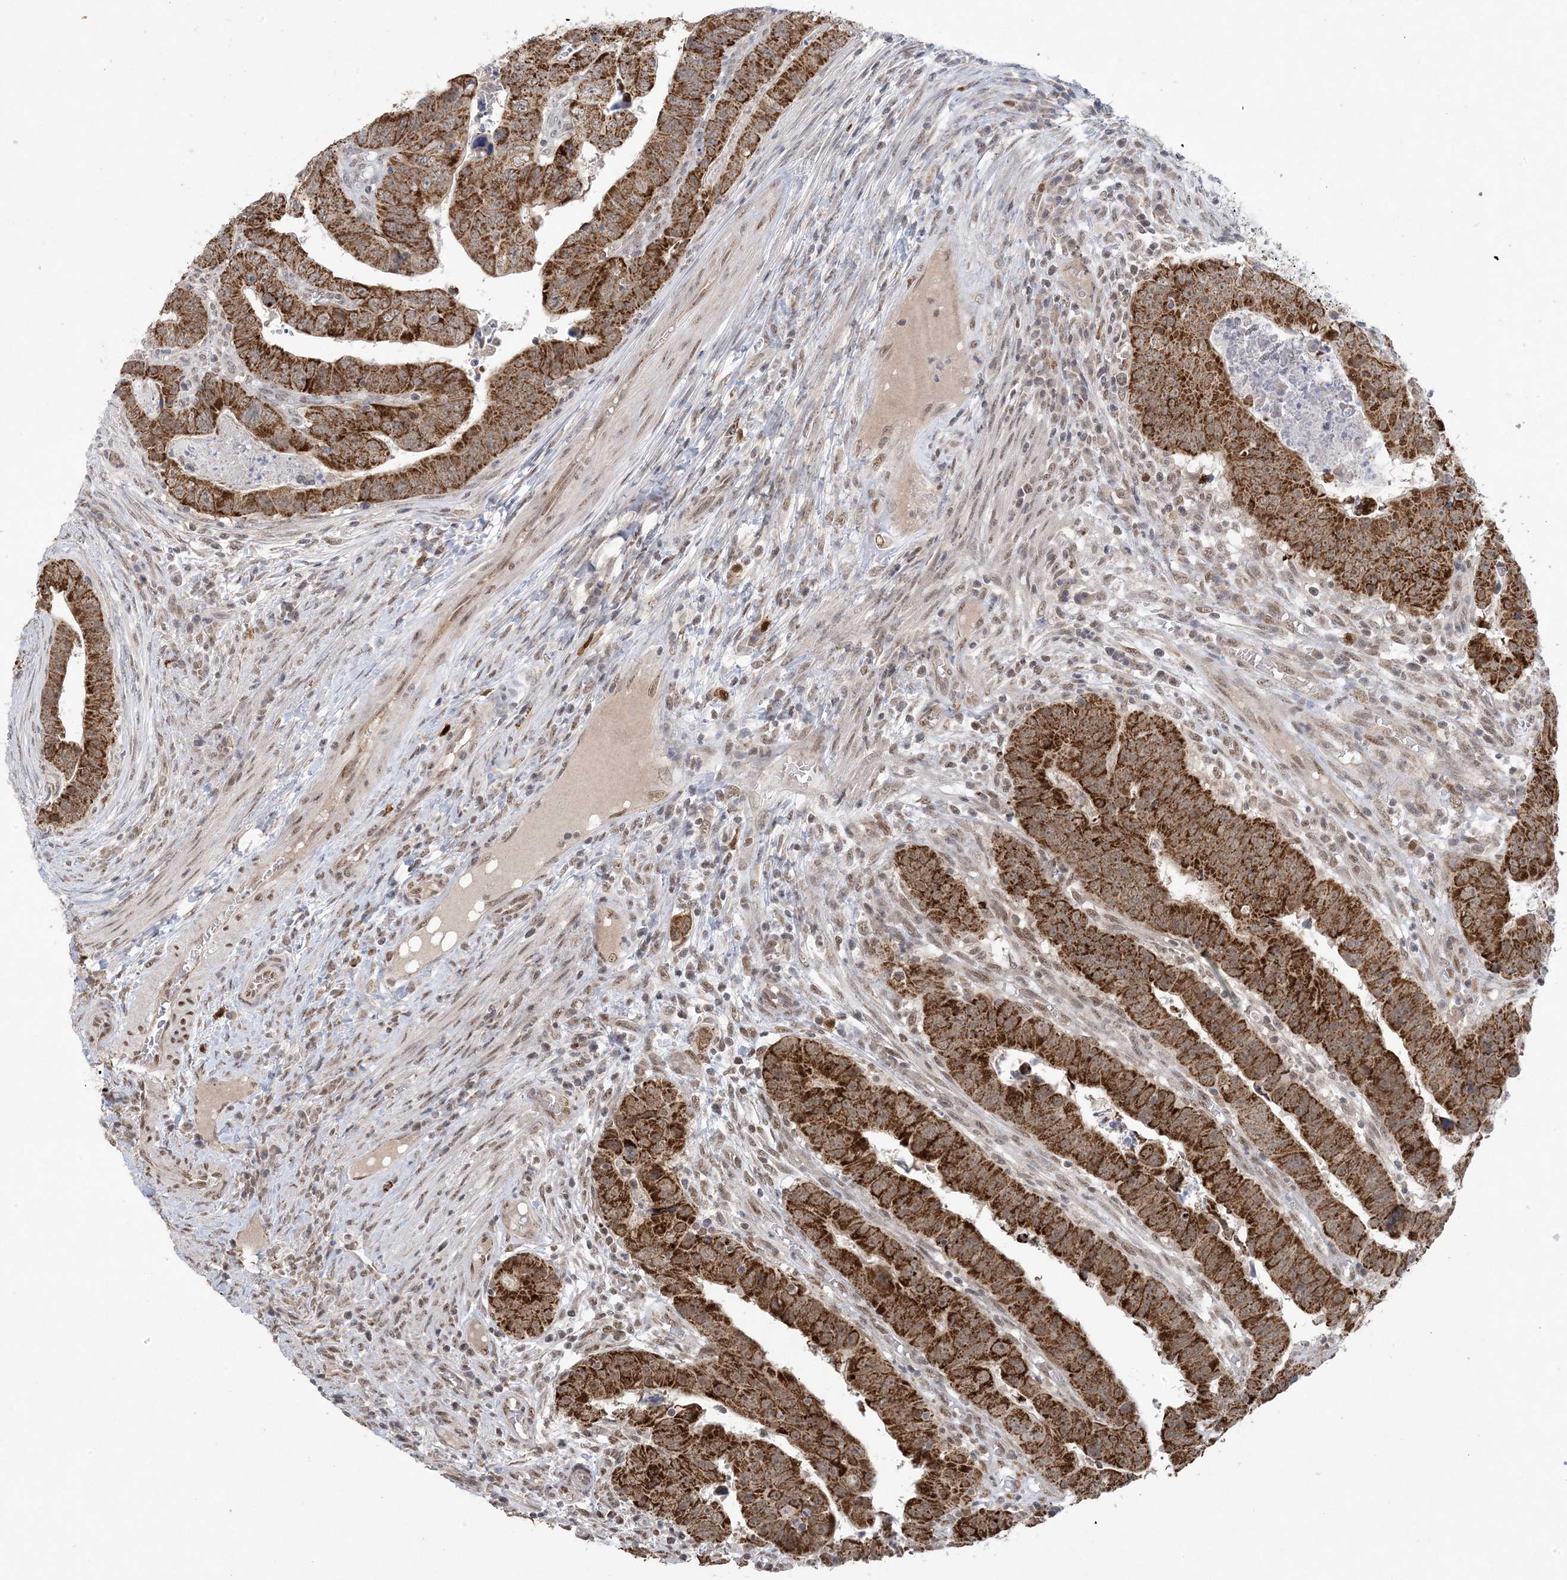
{"staining": {"intensity": "strong", "quantity": ">75%", "location": "cytoplasmic/membranous"}, "tissue": "colorectal cancer", "cell_type": "Tumor cells", "image_type": "cancer", "snomed": [{"axis": "morphology", "description": "Normal tissue, NOS"}, {"axis": "morphology", "description": "Adenocarcinoma, NOS"}, {"axis": "topography", "description": "Rectum"}], "caption": "Protein staining displays strong cytoplasmic/membranous staining in approximately >75% of tumor cells in colorectal cancer (adenocarcinoma).", "gene": "TRMT10C", "patient": {"sex": "female", "age": 65}}